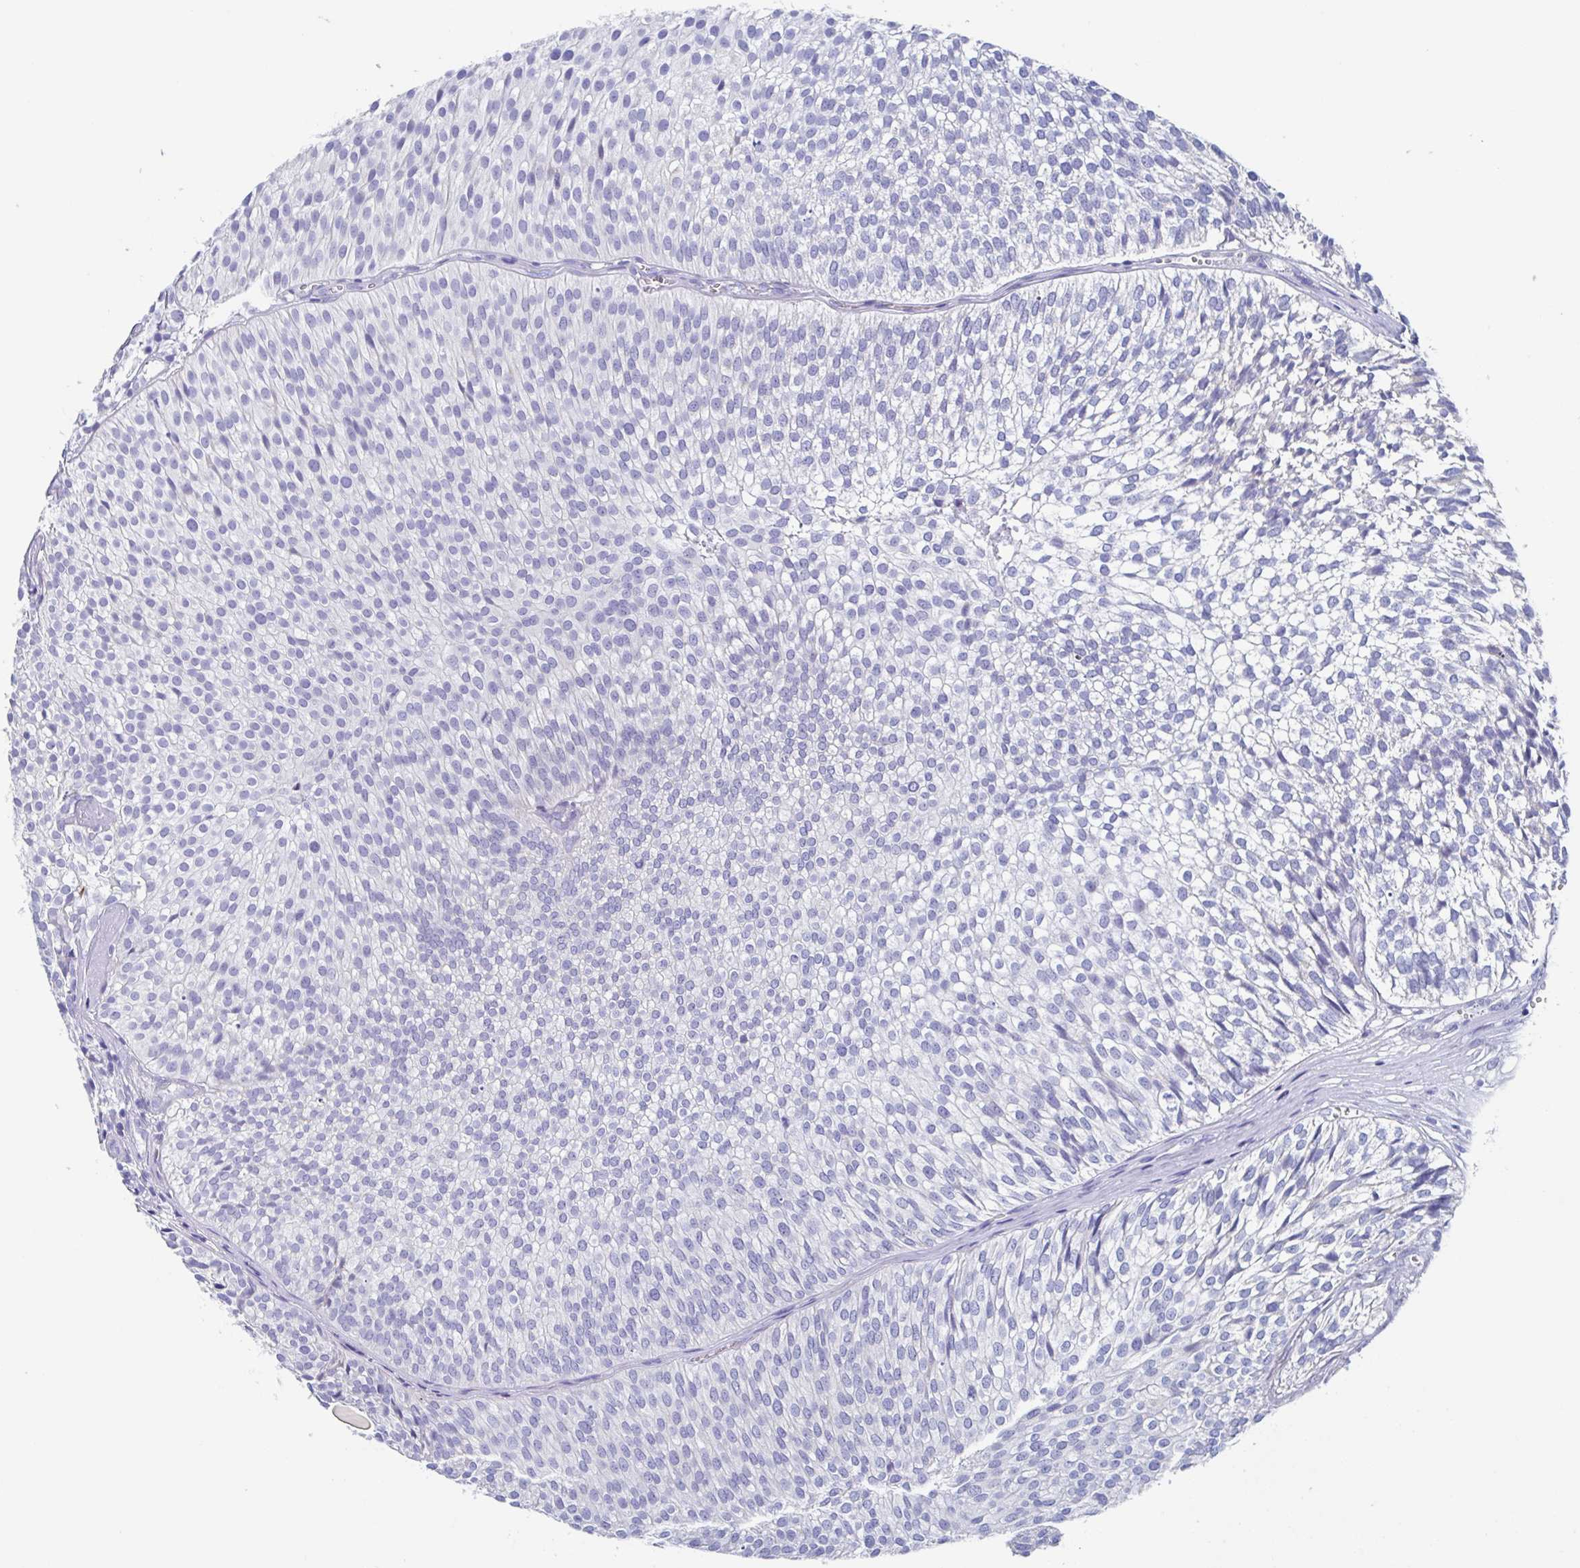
{"staining": {"intensity": "negative", "quantity": "none", "location": "none"}, "tissue": "urothelial cancer", "cell_type": "Tumor cells", "image_type": "cancer", "snomed": [{"axis": "morphology", "description": "Urothelial carcinoma, Low grade"}, {"axis": "topography", "description": "Urinary bladder"}], "caption": "DAB immunohistochemical staining of human low-grade urothelial carcinoma demonstrates no significant expression in tumor cells.", "gene": "FCGR3A", "patient": {"sex": "male", "age": 91}}